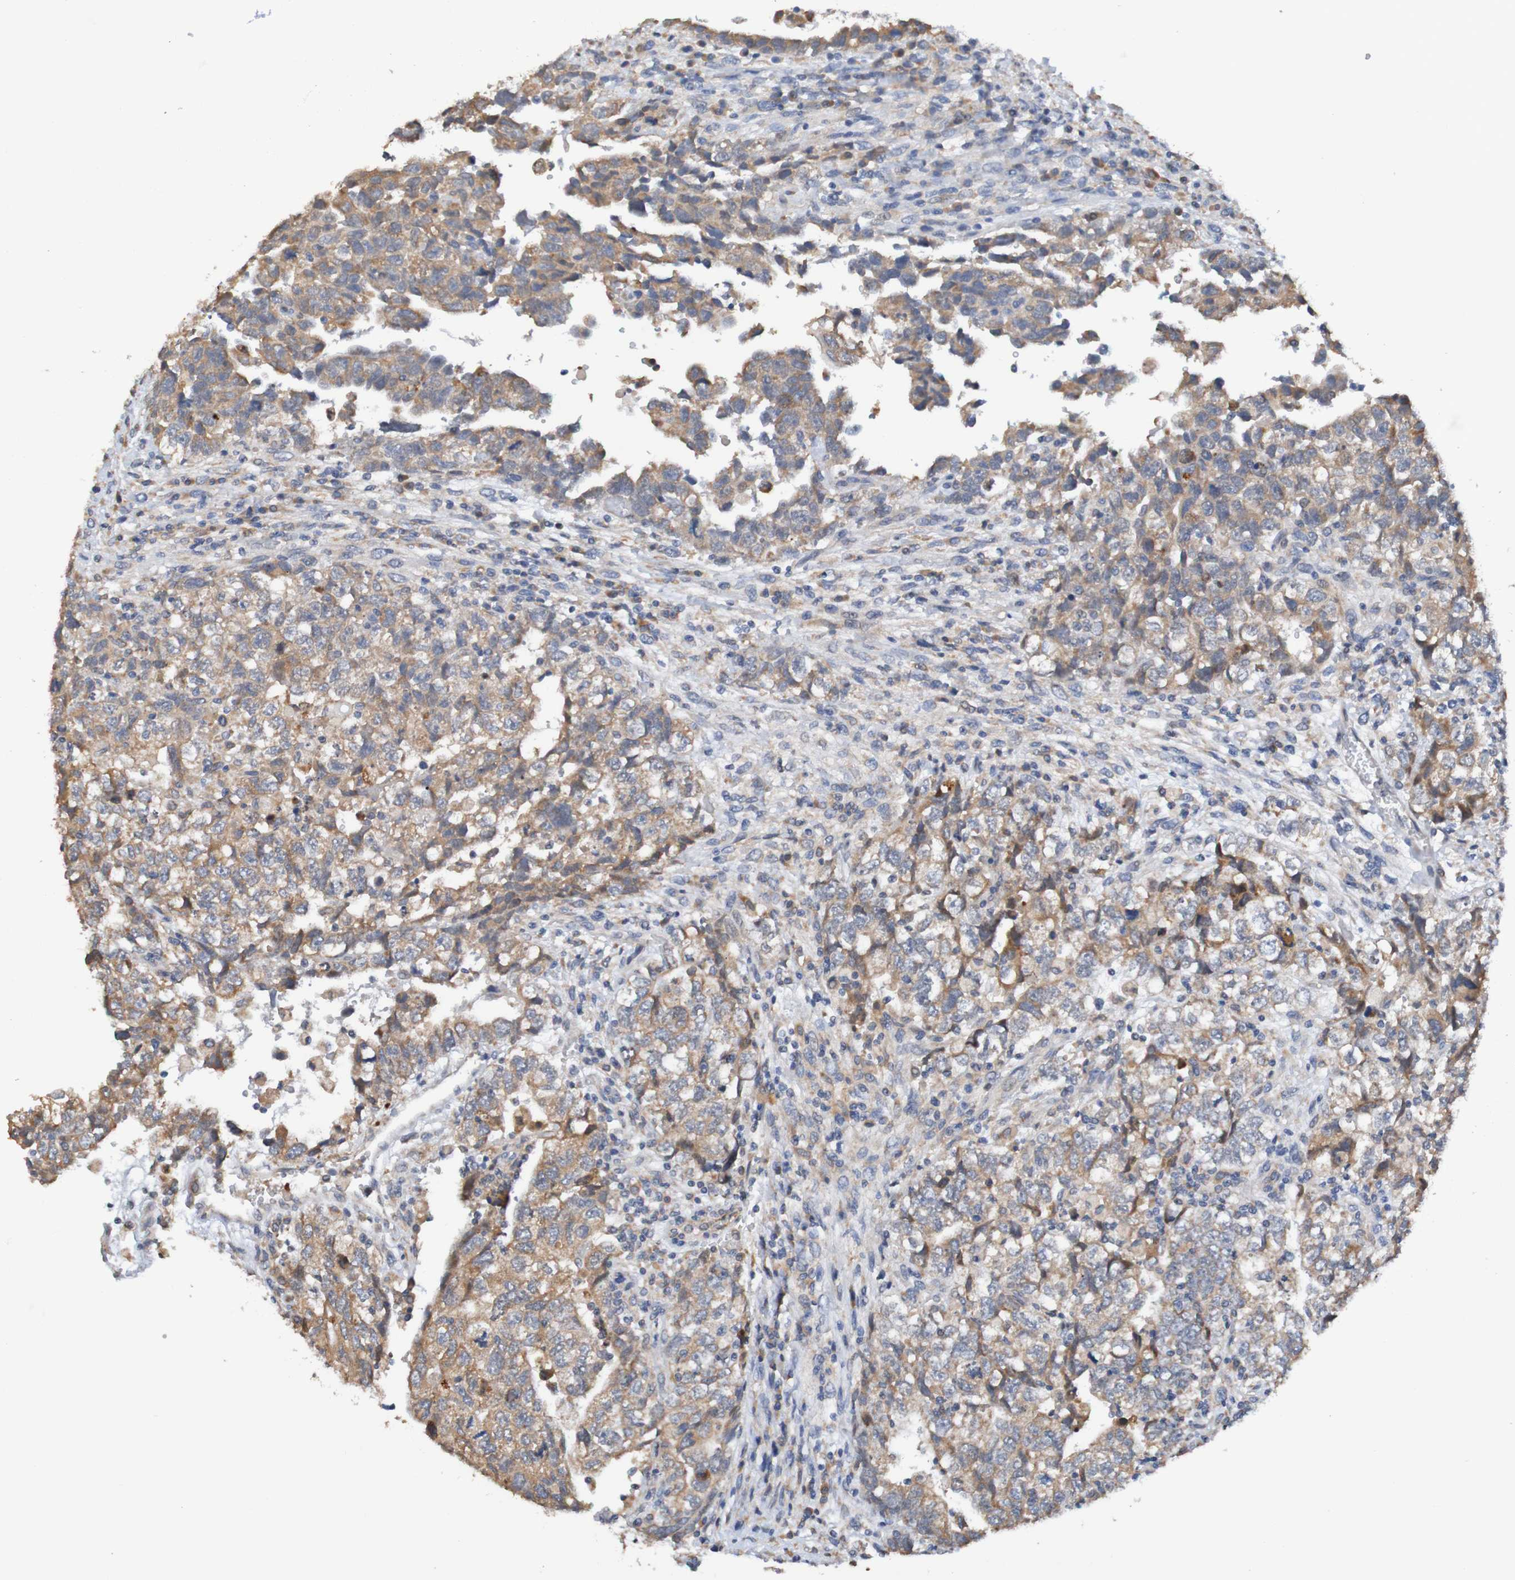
{"staining": {"intensity": "moderate", "quantity": ">75%", "location": "cytoplasmic/membranous"}, "tissue": "testis cancer", "cell_type": "Tumor cells", "image_type": "cancer", "snomed": [{"axis": "morphology", "description": "Carcinoma, Embryonal, NOS"}, {"axis": "topography", "description": "Testis"}], "caption": "Testis cancer stained for a protein demonstrates moderate cytoplasmic/membranous positivity in tumor cells.", "gene": "FIBP", "patient": {"sex": "male", "age": 36}}